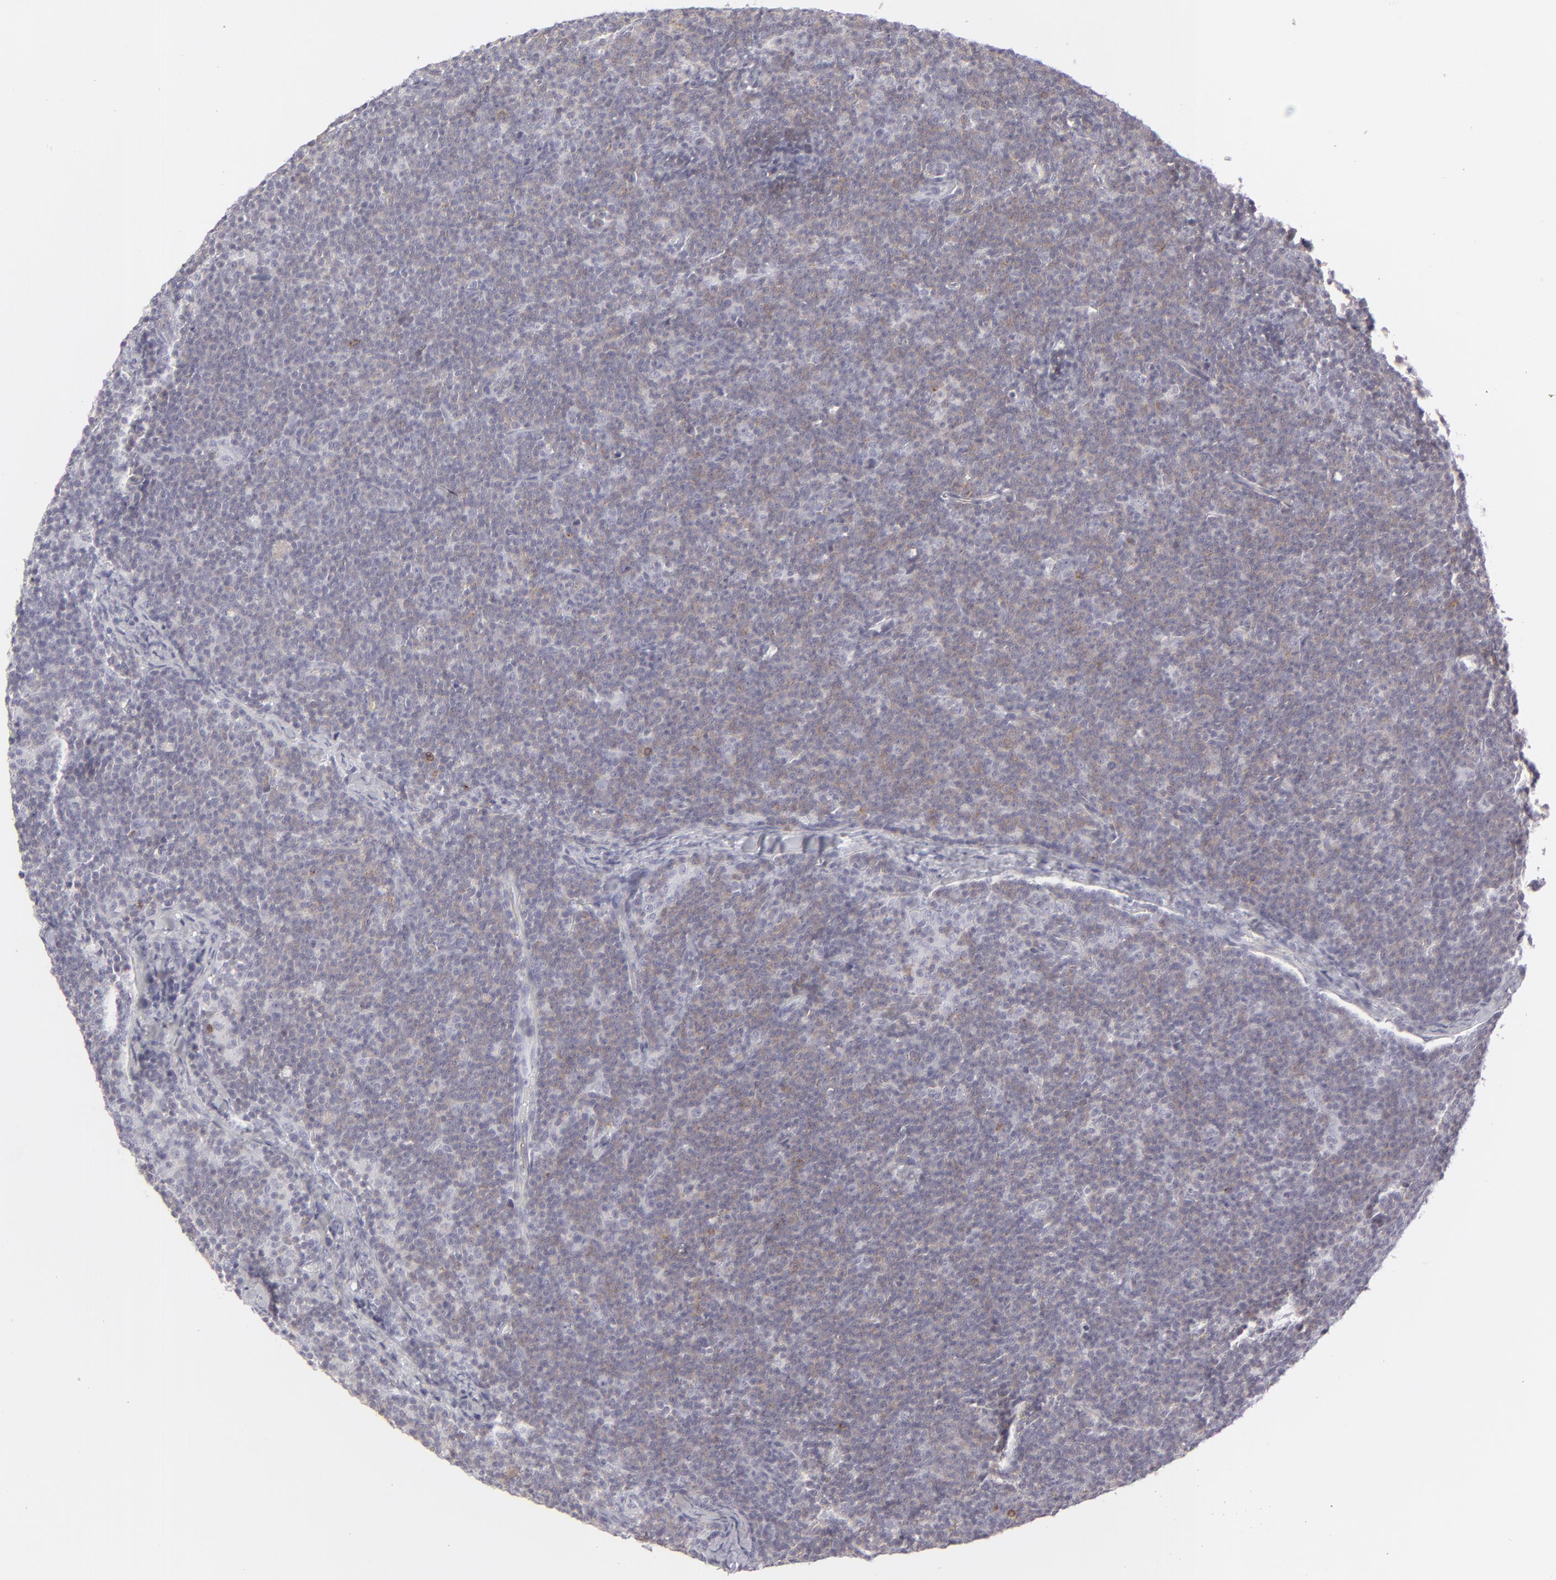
{"staining": {"intensity": "moderate", "quantity": "<25%", "location": "cytoplasmic/membranous"}, "tissue": "lymphoma", "cell_type": "Tumor cells", "image_type": "cancer", "snomed": [{"axis": "morphology", "description": "Malignant lymphoma, non-Hodgkin's type, High grade"}, {"axis": "topography", "description": "Lymph node"}], "caption": "Malignant lymphoma, non-Hodgkin's type (high-grade) was stained to show a protein in brown. There is low levels of moderate cytoplasmic/membranous expression in about <25% of tumor cells.", "gene": "CD7", "patient": {"sex": "female", "age": 58}}